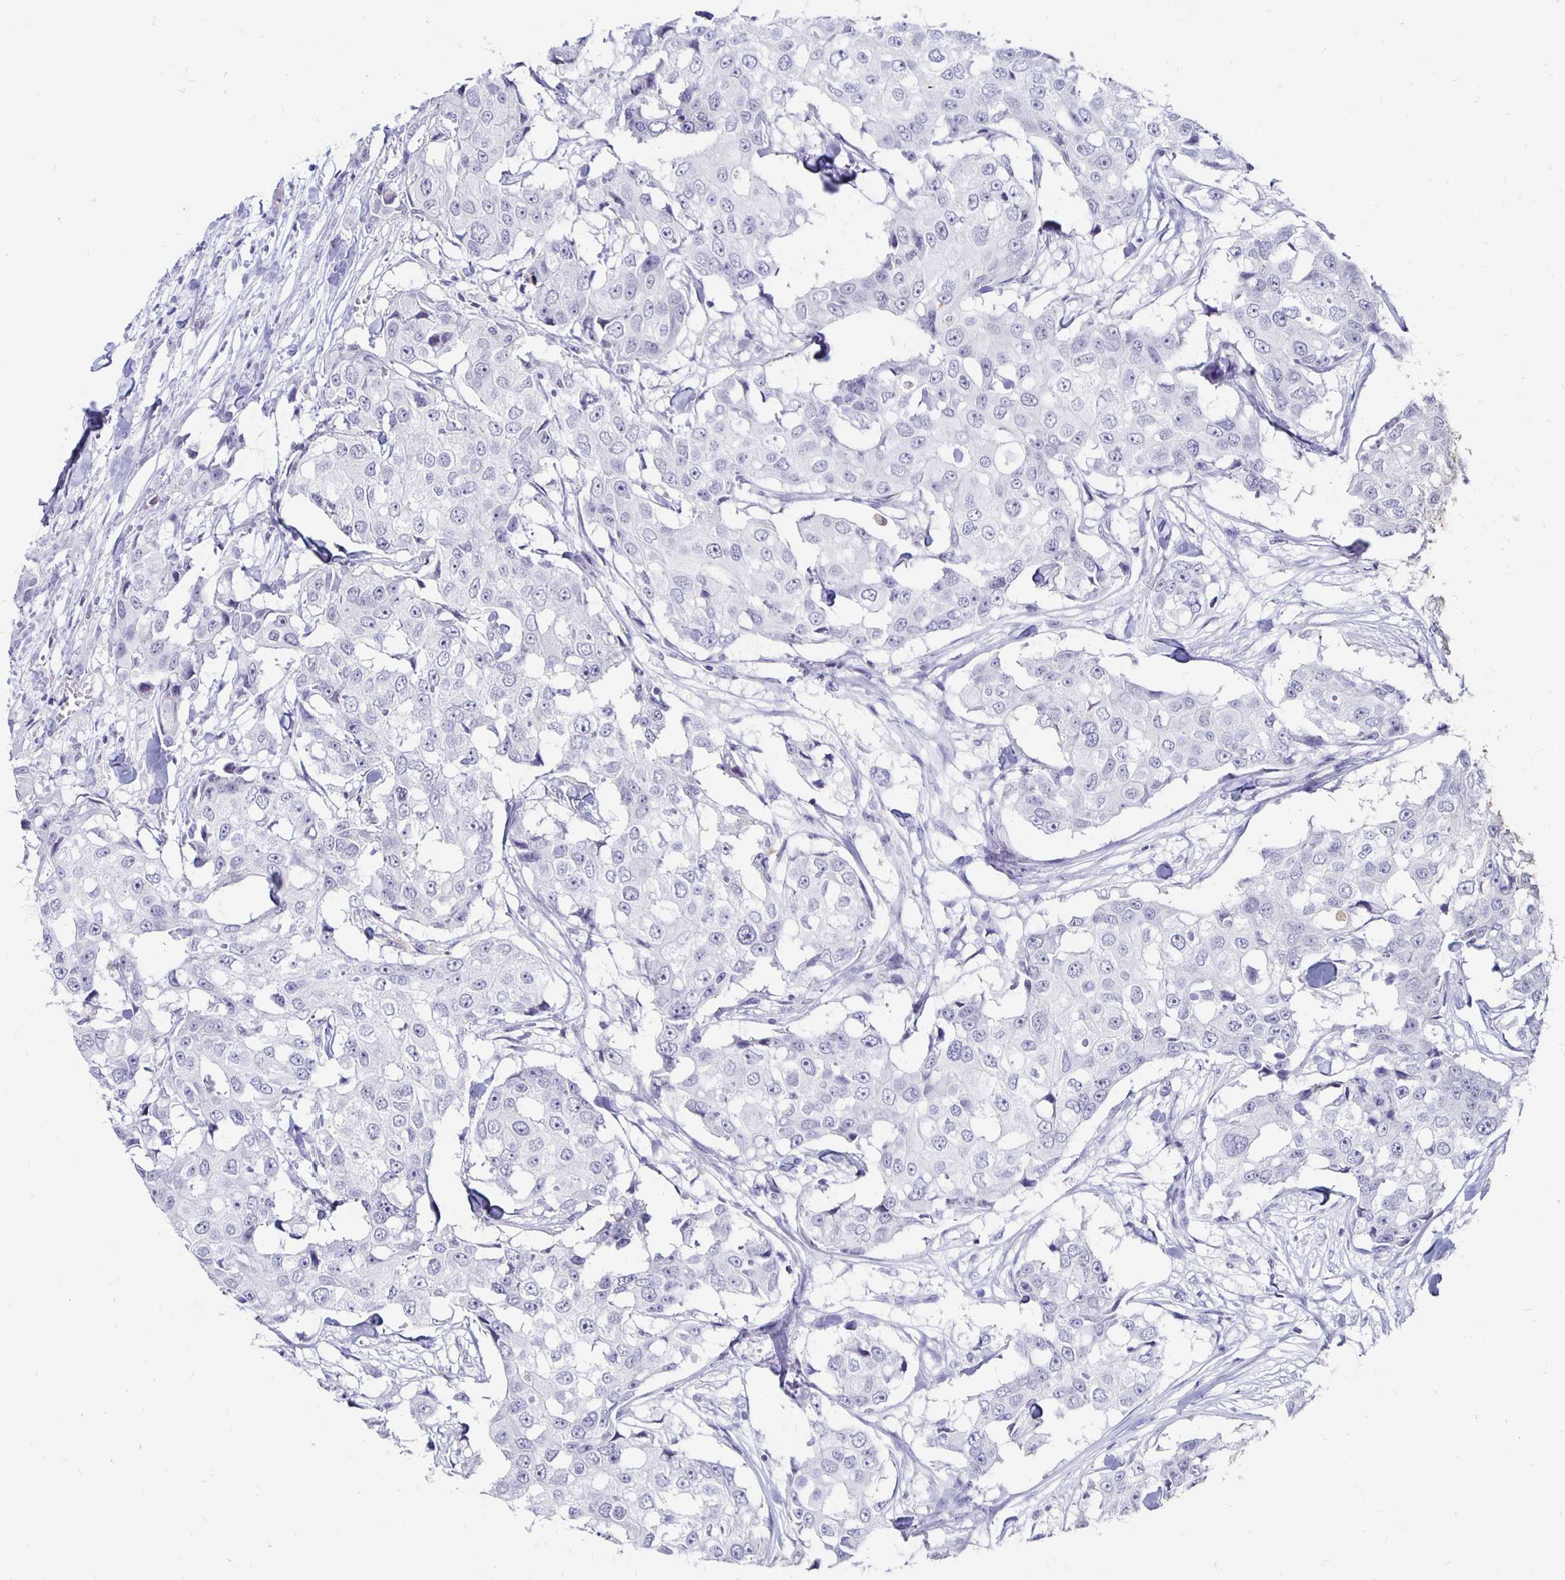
{"staining": {"intensity": "negative", "quantity": "none", "location": "none"}, "tissue": "breast cancer", "cell_type": "Tumor cells", "image_type": "cancer", "snomed": [{"axis": "morphology", "description": "Duct carcinoma"}, {"axis": "topography", "description": "Breast"}], "caption": "Tumor cells are negative for protein expression in human breast cancer.", "gene": "SYT2", "patient": {"sex": "female", "age": 27}}